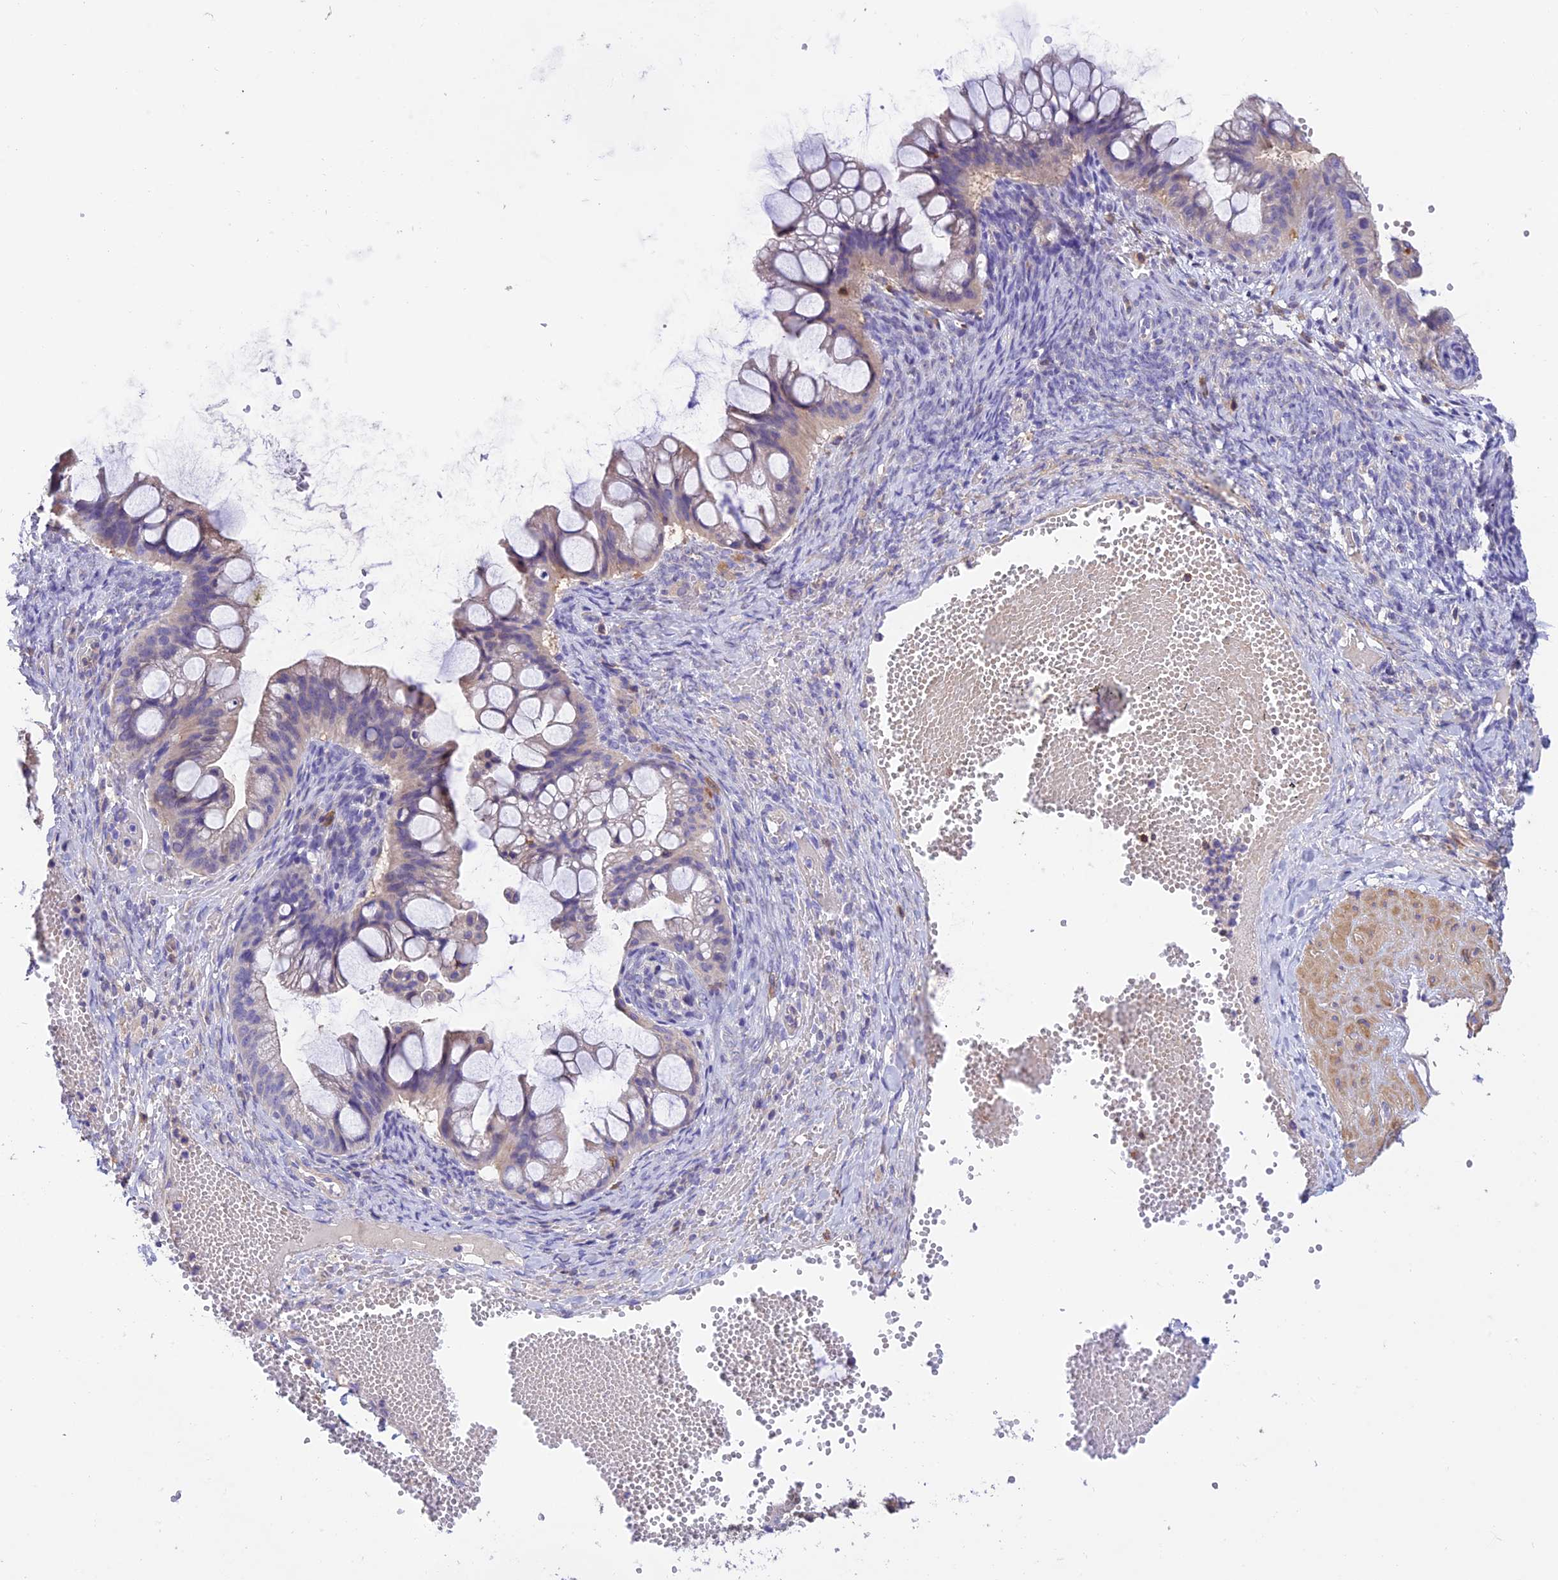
{"staining": {"intensity": "negative", "quantity": "none", "location": "none"}, "tissue": "ovarian cancer", "cell_type": "Tumor cells", "image_type": "cancer", "snomed": [{"axis": "morphology", "description": "Cystadenocarcinoma, mucinous, NOS"}, {"axis": "topography", "description": "Ovary"}], "caption": "Tumor cells show no significant protein positivity in ovarian cancer (mucinous cystadenocarcinoma). (DAB (3,3'-diaminobenzidine) IHC visualized using brightfield microscopy, high magnification).", "gene": "LPXN", "patient": {"sex": "female", "age": 73}}